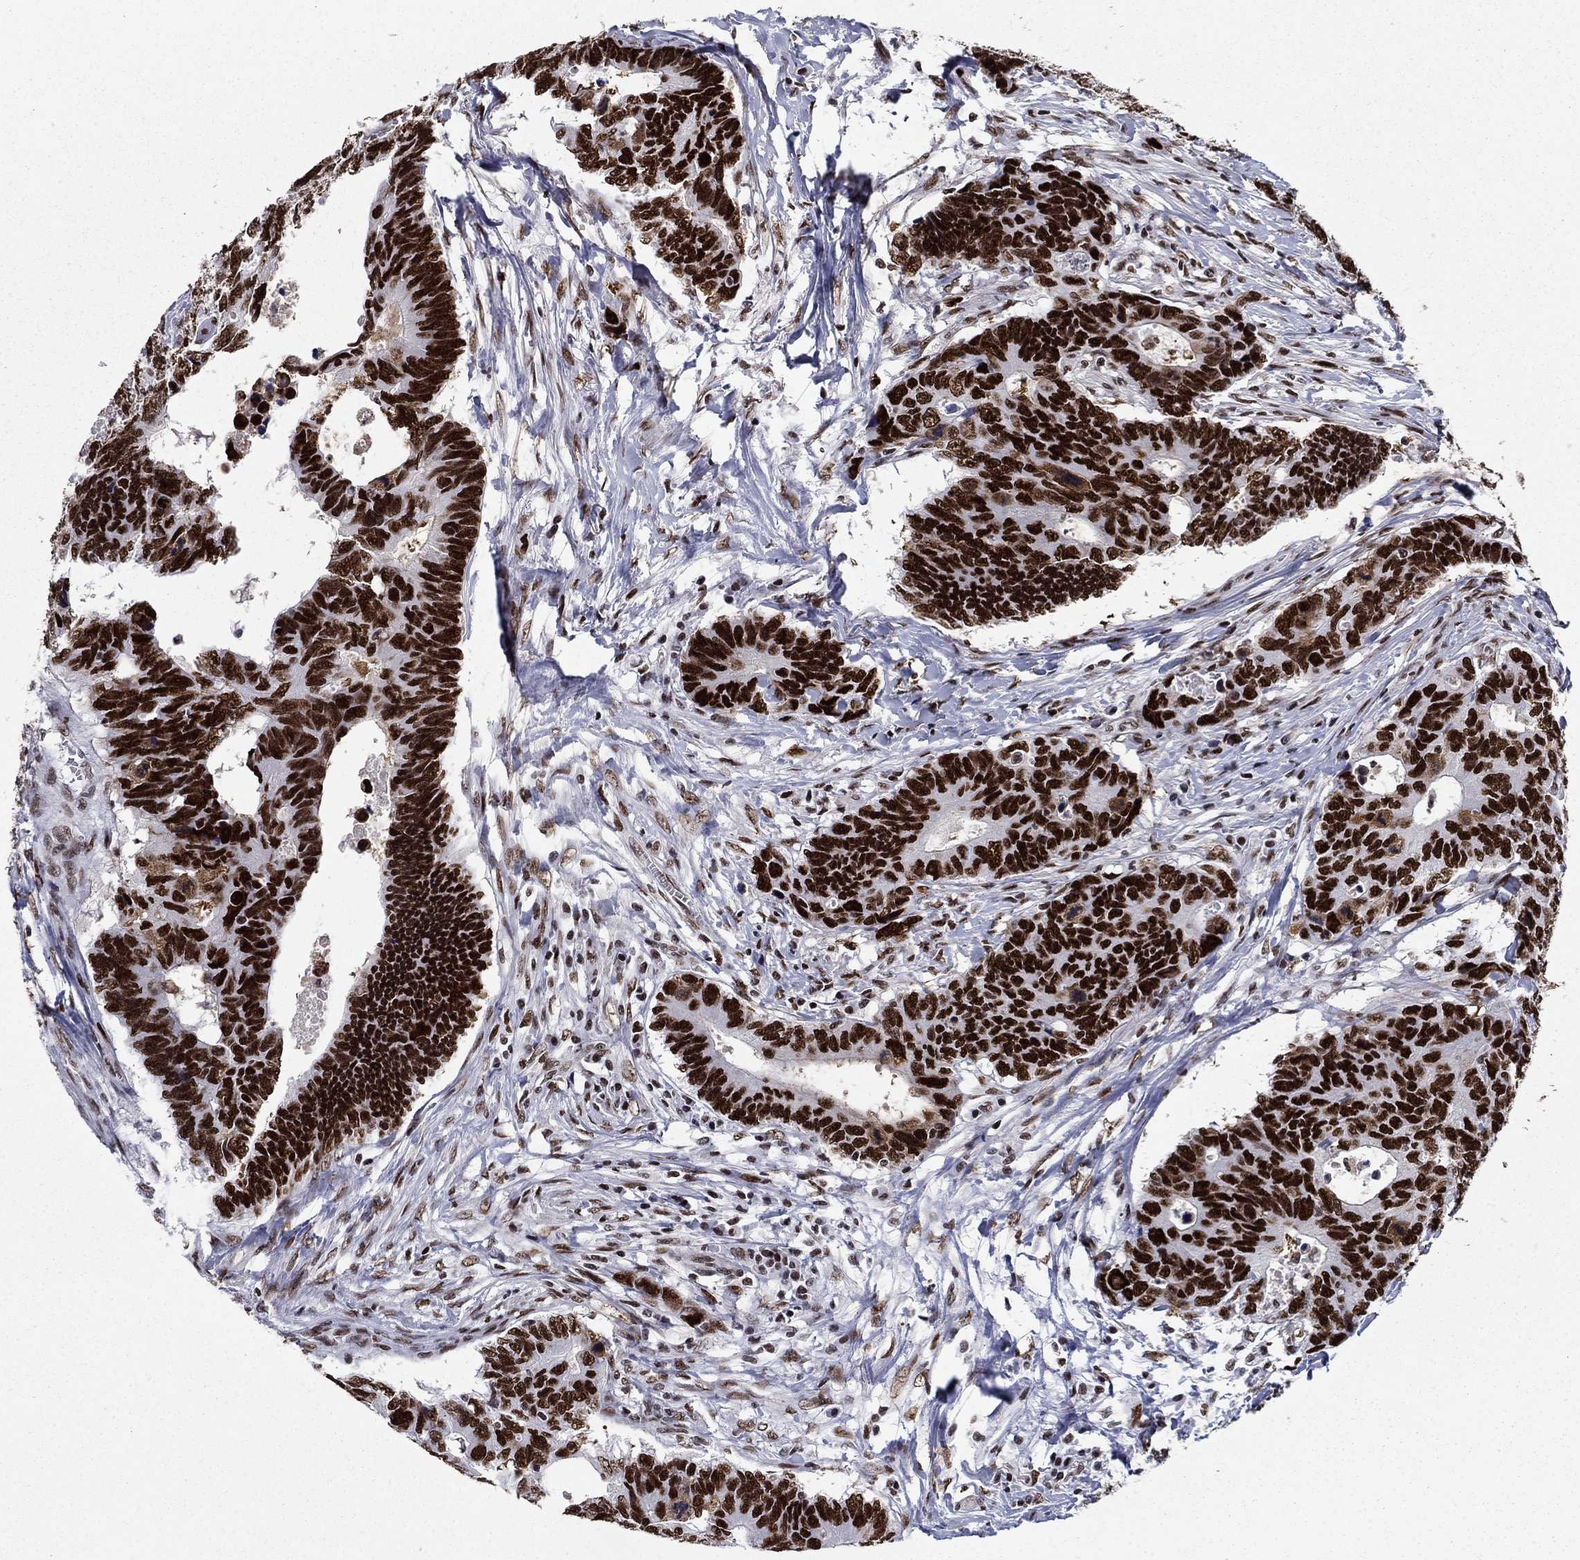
{"staining": {"intensity": "strong", "quantity": ">75%", "location": "nuclear"}, "tissue": "colorectal cancer", "cell_type": "Tumor cells", "image_type": "cancer", "snomed": [{"axis": "morphology", "description": "Adenocarcinoma, NOS"}, {"axis": "topography", "description": "Colon"}], "caption": "An image showing strong nuclear positivity in about >75% of tumor cells in colorectal cancer, as visualized by brown immunohistochemical staining.", "gene": "RPRD1B", "patient": {"sex": "female", "age": 77}}